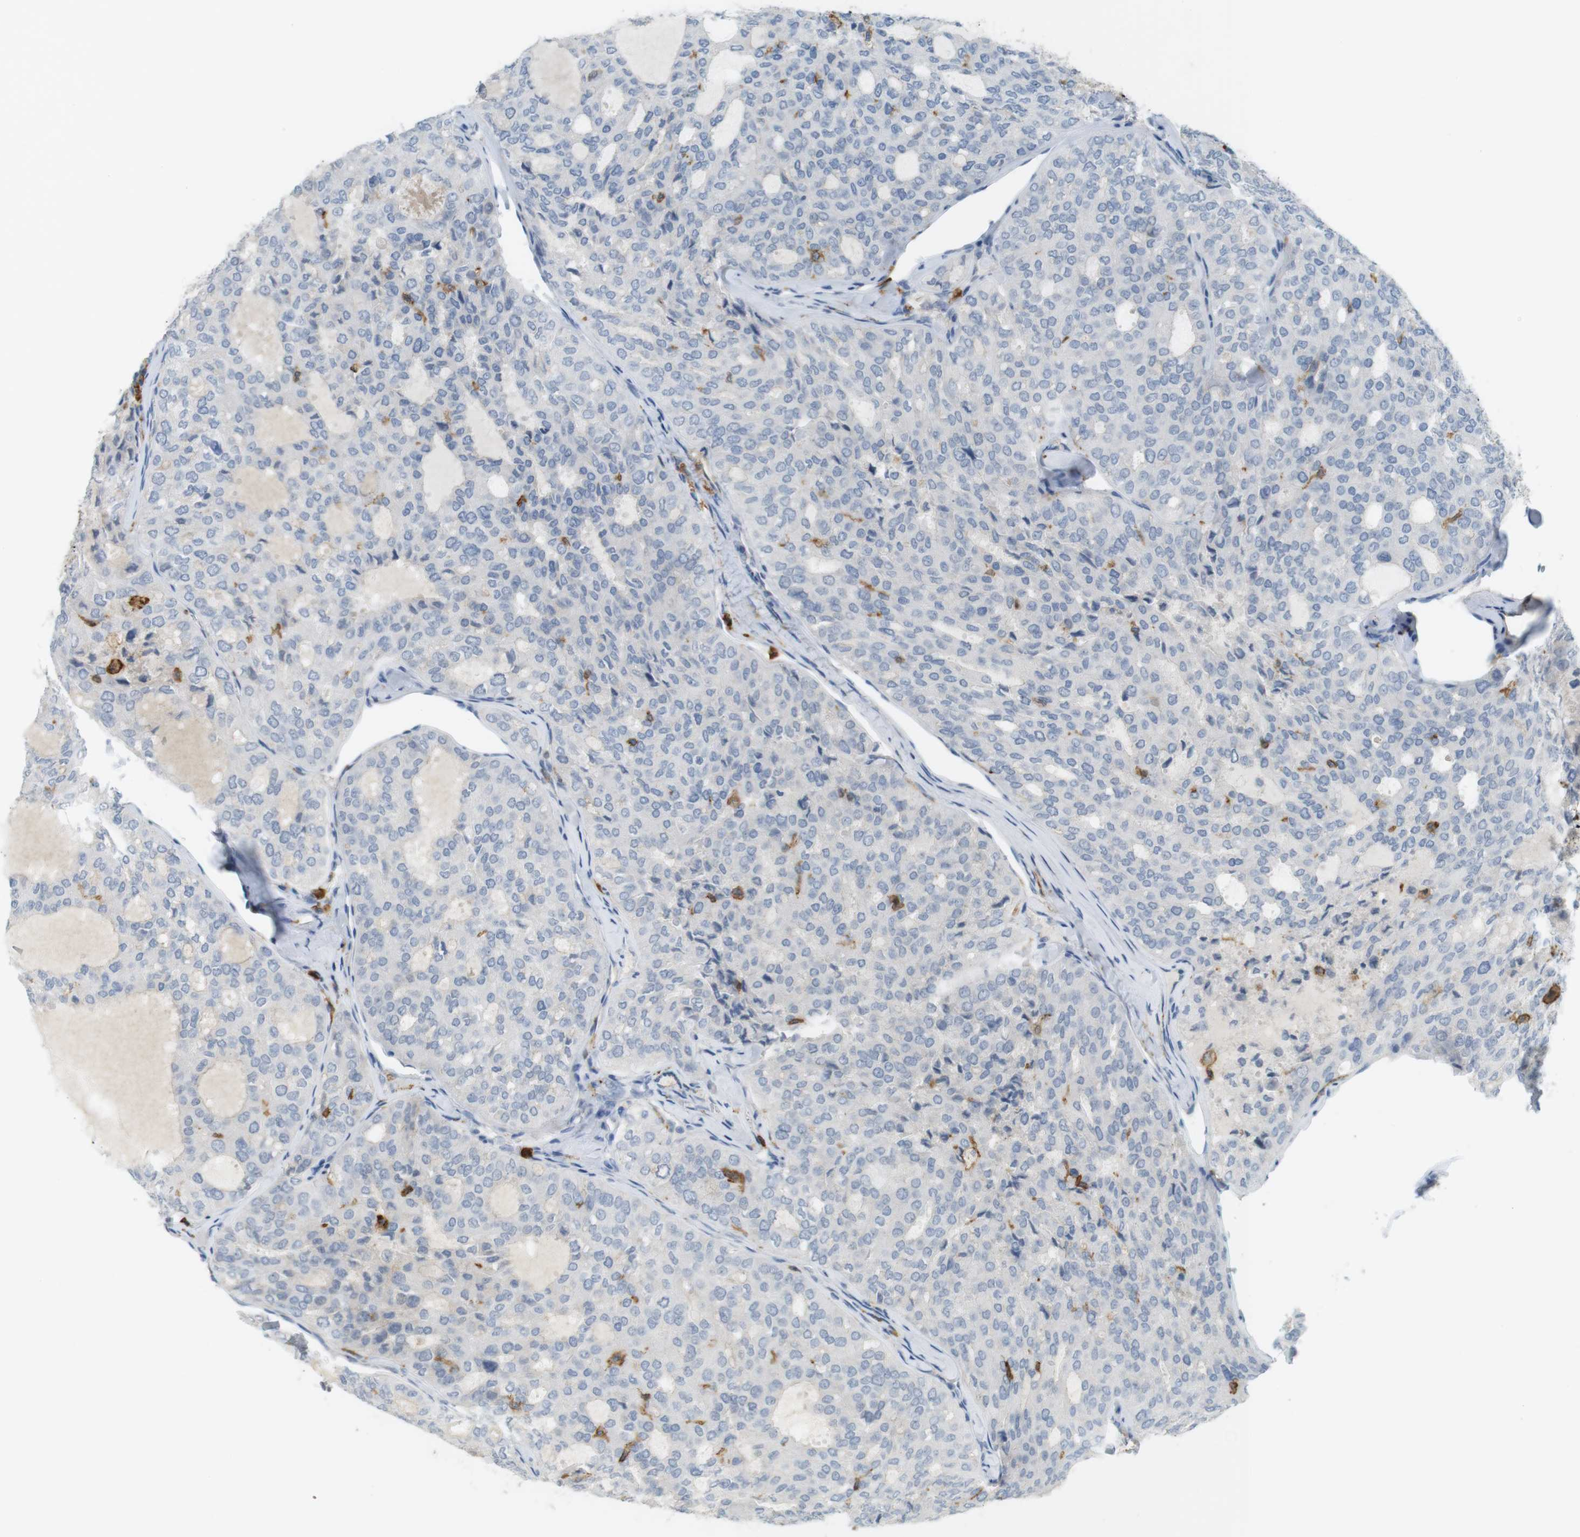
{"staining": {"intensity": "negative", "quantity": "none", "location": "none"}, "tissue": "thyroid cancer", "cell_type": "Tumor cells", "image_type": "cancer", "snomed": [{"axis": "morphology", "description": "Follicular adenoma carcinoma, NOS"}, {"axis": "topography", "description": "Thyroid gland"}], "caption": "Image shows no protein positivity in tumor cells of thyroid cancer tissue.", "gene": "SIRPA", "patient": {"sex": "male", "age": 75}}